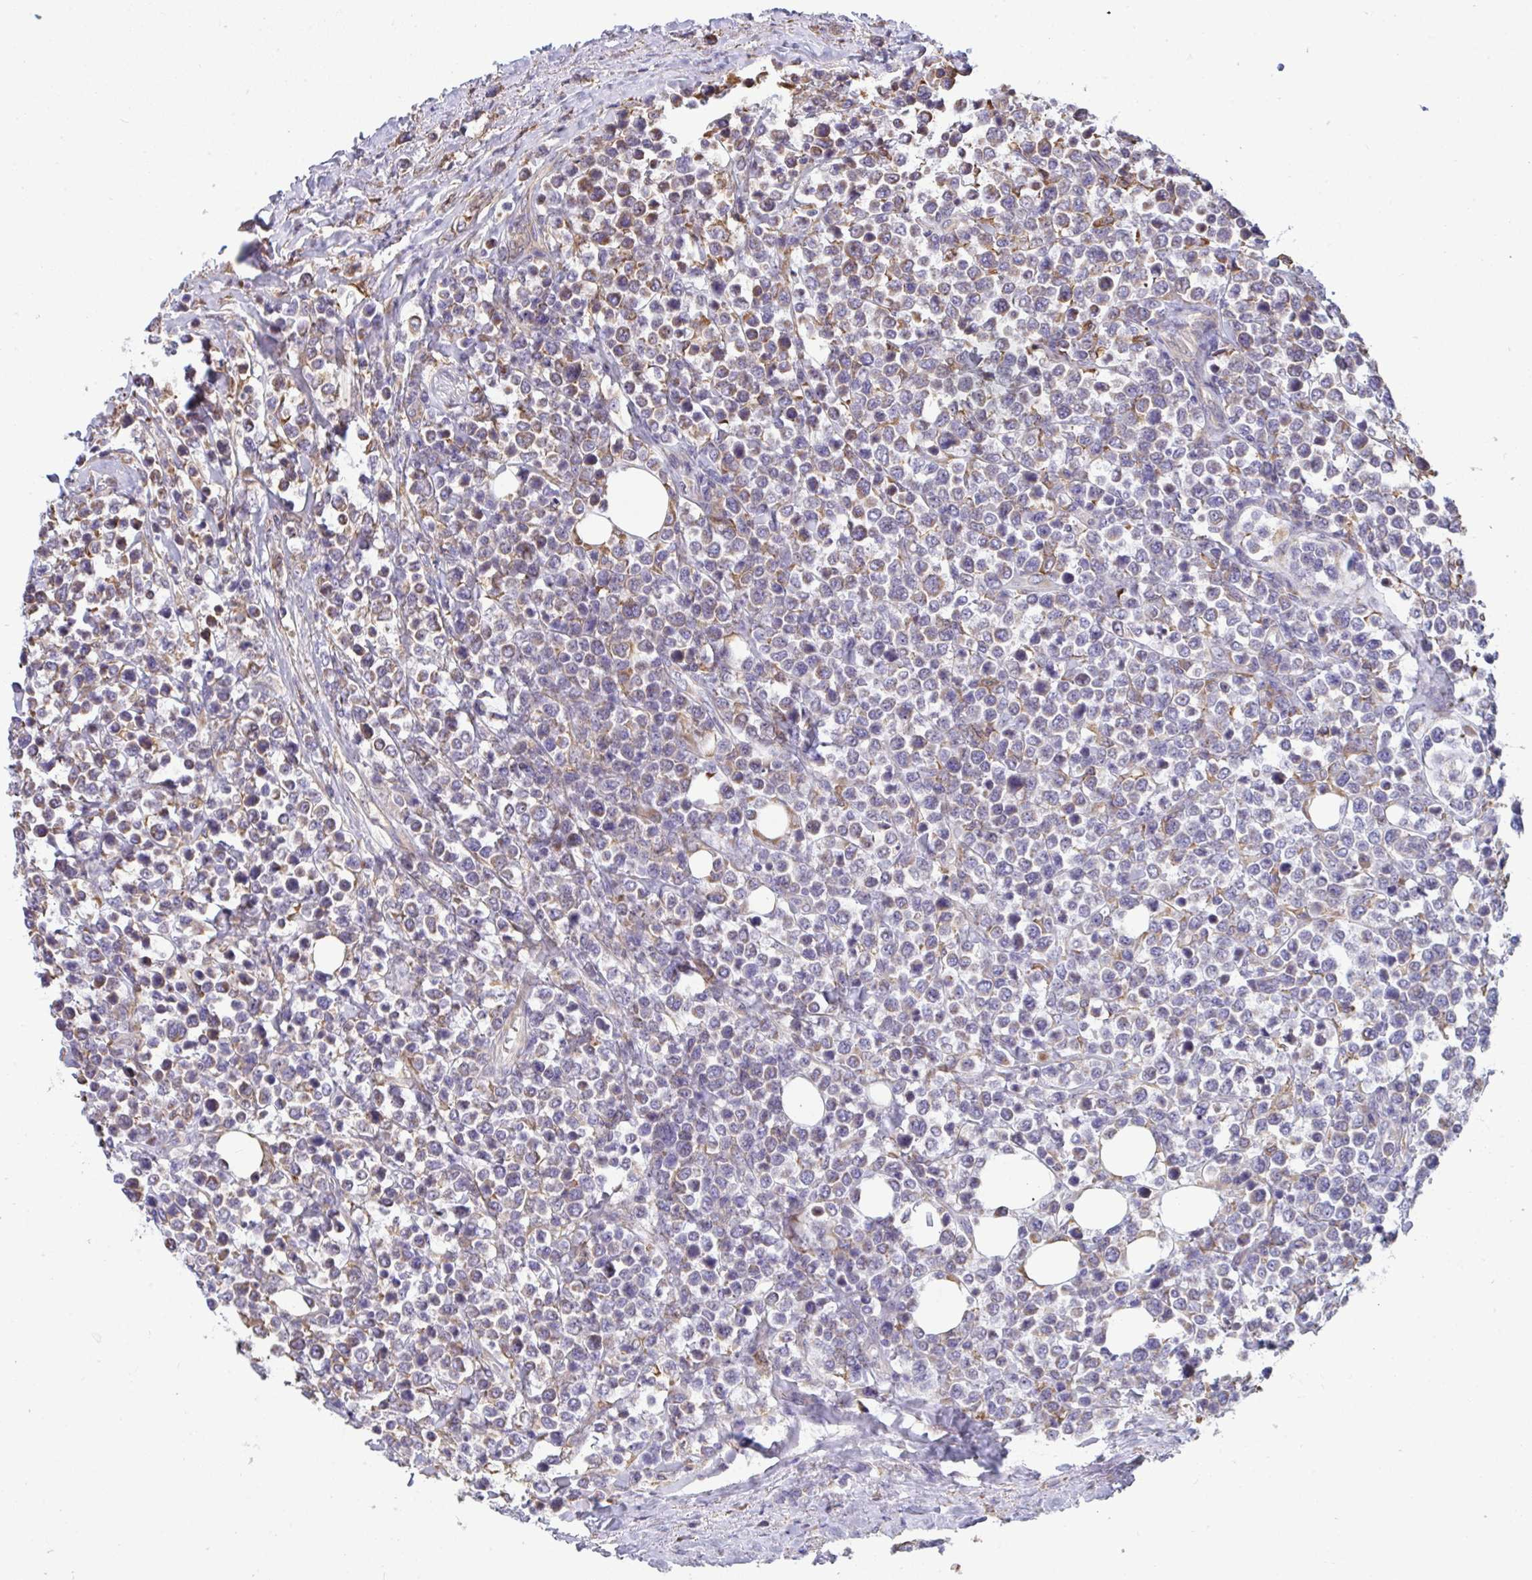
{"staining": {"intensity": "weak", "quantity": "<25%", "location": "cytoplasmic/membranous"}, "tissue": "lymphoma", "cell_type": "Tumor cells", "image_type": "cancer", "snomed": [{"axis": "morphology", "description": "Malignant lymphoma, non-Hodgkin's type, High grade"}, {"axis": "topography", "description": "Soft tissue"}], "caption": "An image of human malignant lymphoma, non-Hodgkin's type (high-grade) is negative for staining in tumor cells.", "gene": "MYMK", "patient": {"sex": "female", "age": 56}}